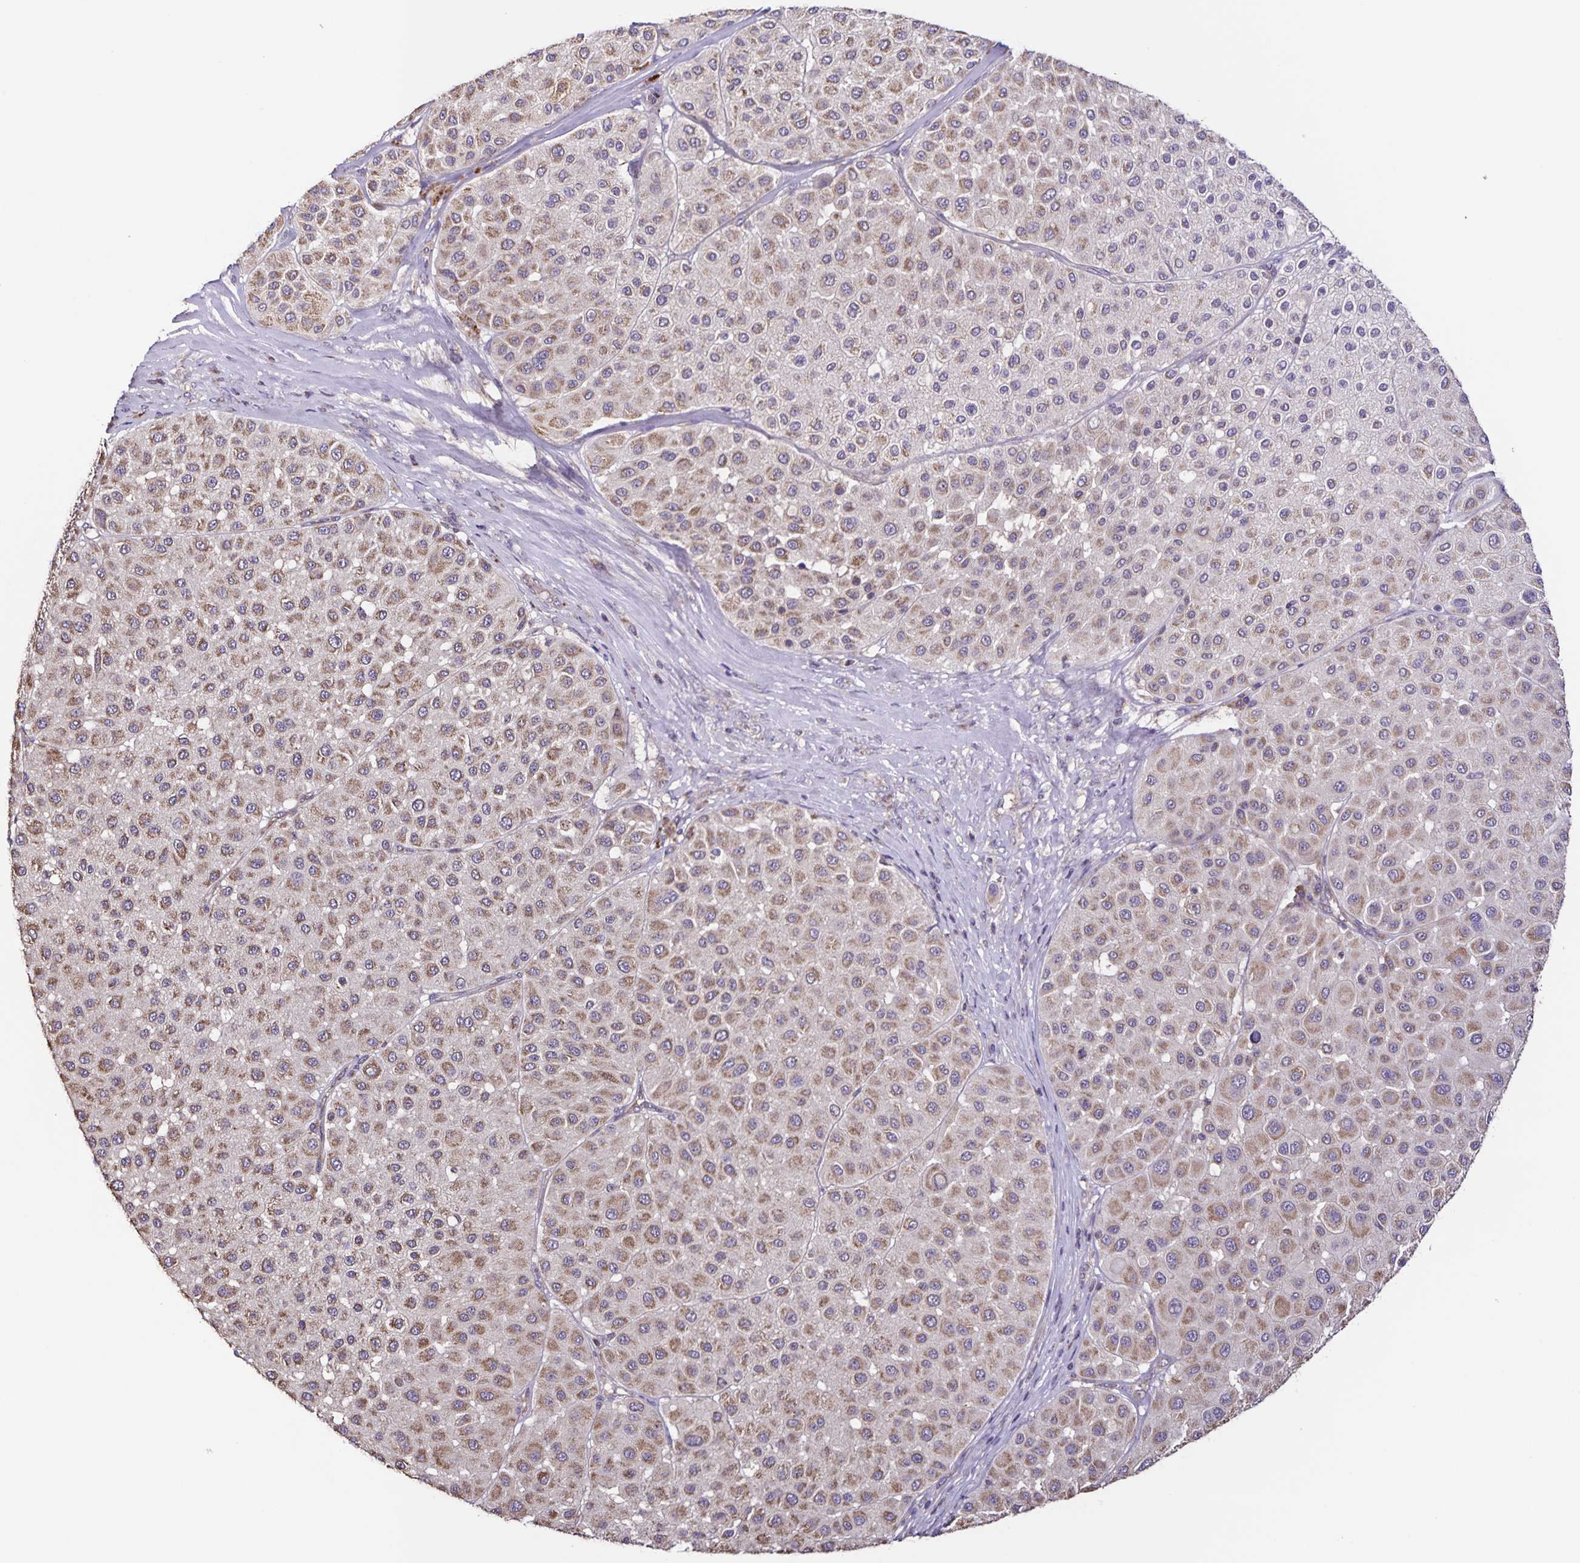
{"staining": {"intensity": "weak", "quantity": ">75%", "location": "cytoplasmic/membranous"}, "tissue": "melanoma", "cell_type": "Tumor cells", "image_type": "cancer", "snomed": [{"axis": "morphology", "description": "Malignant melanoma, Metastatic site"}, {"axis": "topography", "description": "Smooth muscle"}], "caption": "A micrograph of human melanoma stained for a protein demonstrates weak cytoplasmic/membranous brown staining in tumor cells. The staining was performed using DAB to visualize the protein expression in brown, while the nuclei were stained in blue with hematoxylin (Magnification: 20x).", "gene": "MAN1A1", "patient": {"sex": "male", "age": 41}}